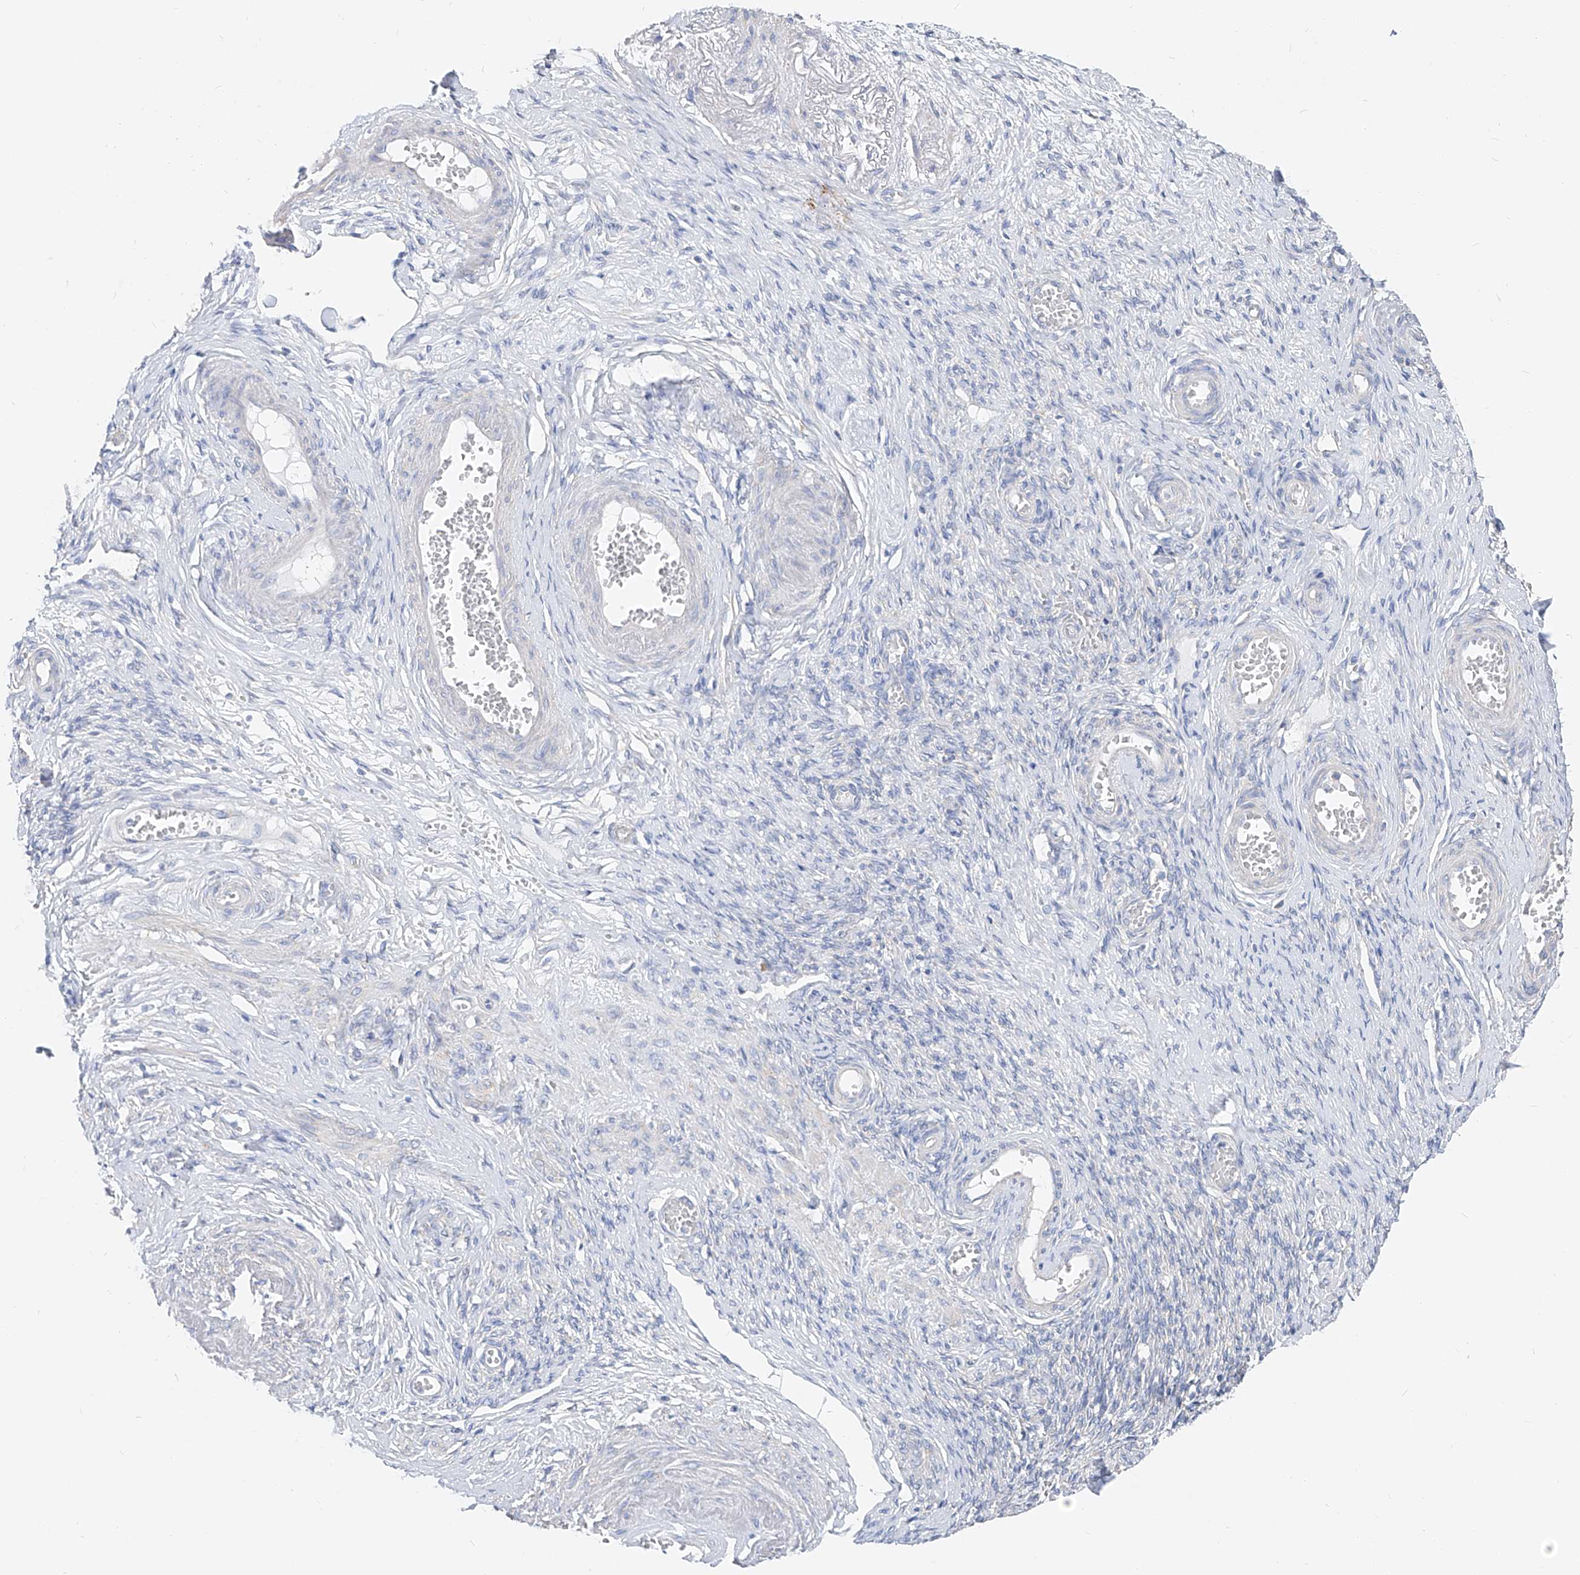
{"staining": {"intensity": "negative", "quantity": "none", "location": "none"}, "tissue": "soft tissue", "cell_type": "Fibroblasts", "image_type": "normal", "snomed": [{"axis": "morphology", "description": "Normal tissue, NOS"}, {"axis": "topography", "description": "Vascular tissue"}, {"axis": "topography", "description": "Fallopian tube"}, {"axis": "topography", "description": "Ovary"}], "caption": "The immunohistochemistry (IHC) image has no significant expression in fibroblasts of soft tissue. (Stains: DAB (3,3'-diaminobenzidine) immunohistochemistry (IHC) with hematoxylin counter stain, Microscopy: brightfield microscopy at high magnification).", "gene": "UFL1", "patient": {"sex": "female", "age": 67}}